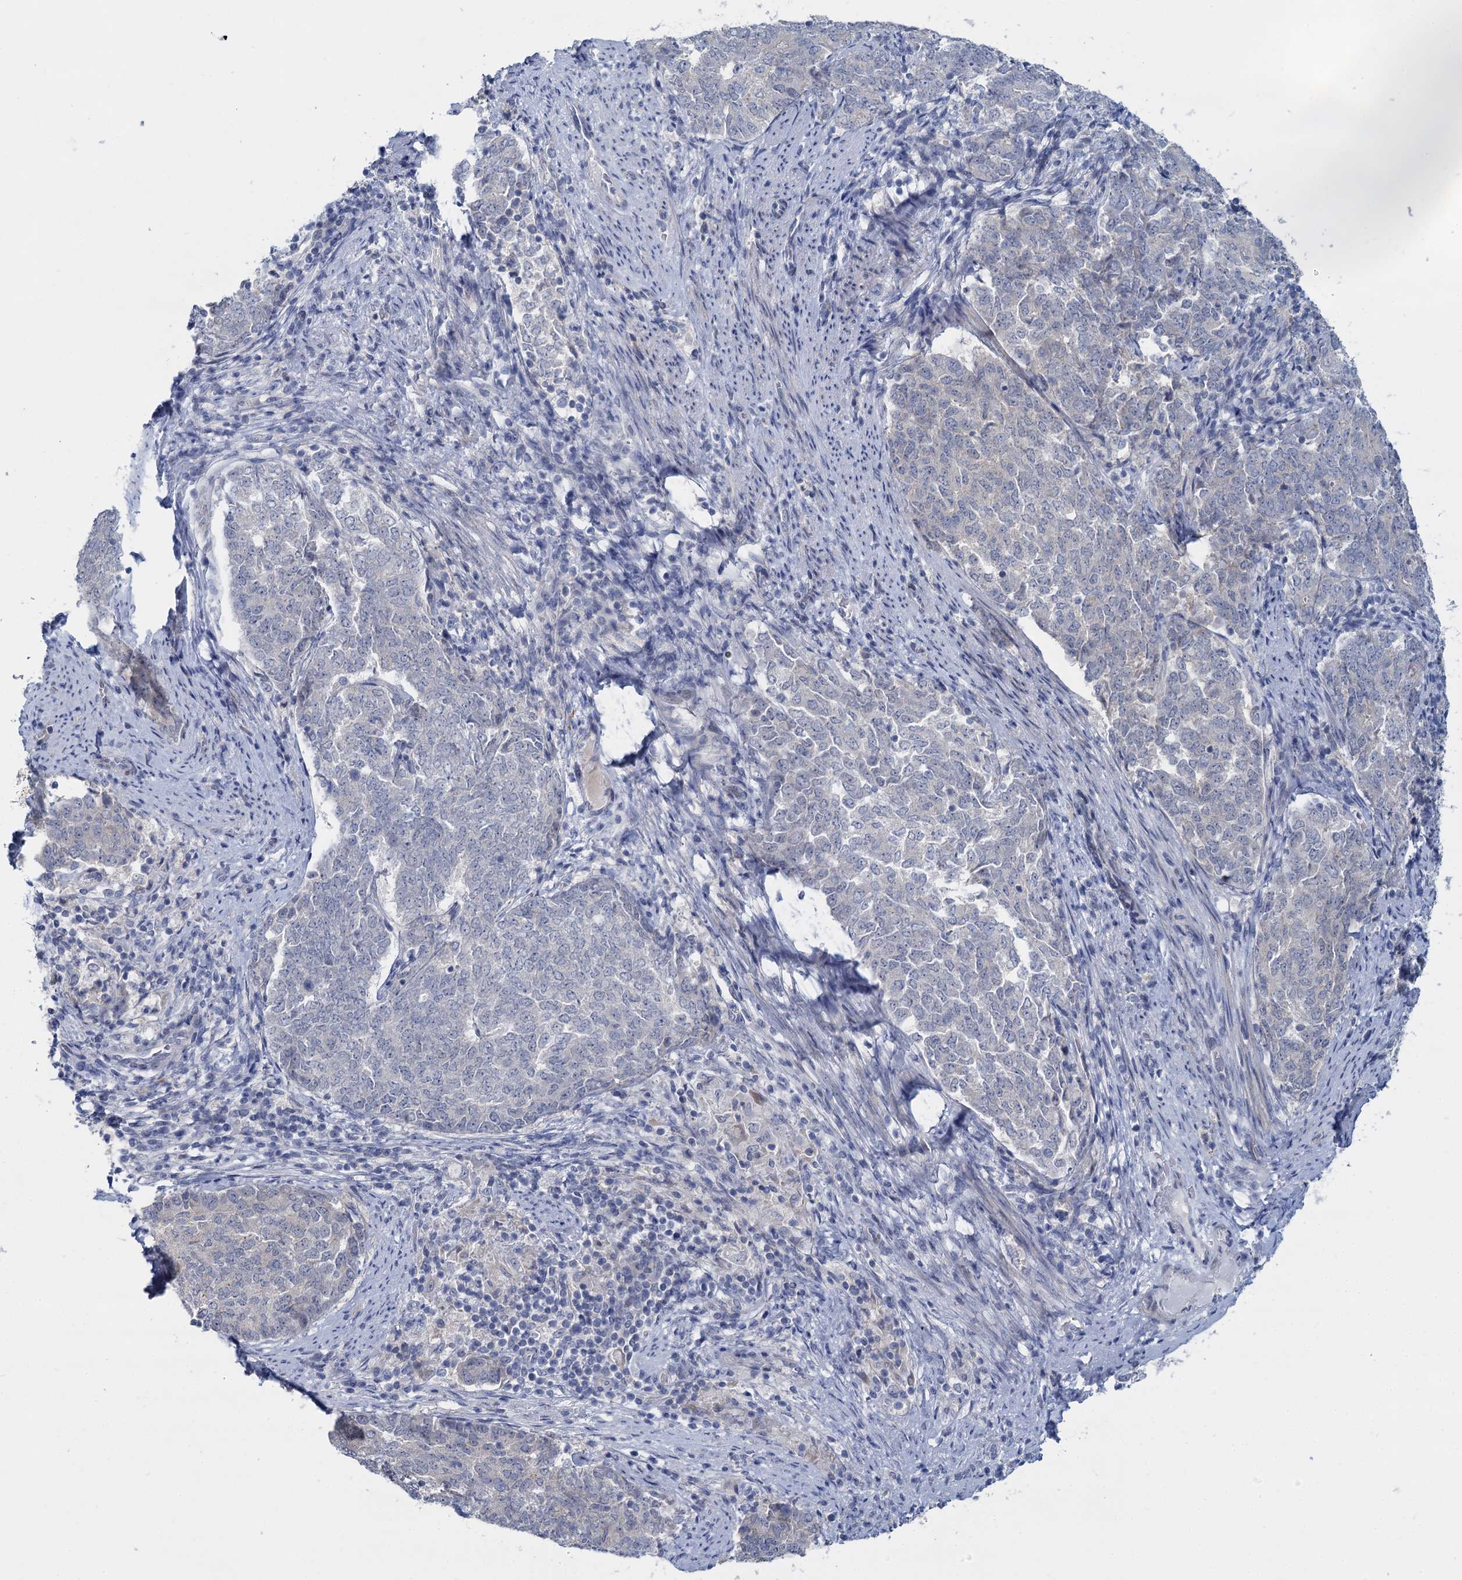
{"staining": {"intensity": "negative", "quantity": "none", "location": "none"}, "tissue": "endometrial cancer", "cell_type": "Tumor cells", "image_type": "cancer", "snomed": [{"axis": "morphology", "description": "Adenocarcinoma, NOS"}, {"axis": "topography", "description": "Endometrium"}], "caption": "This is an immunohistochemistry micrograph of adenocarcinoma (endometrial). There is no positivity in tumor cells.", "gene": "ACRBP", "patient": {"sex": "female", "age": 80}}